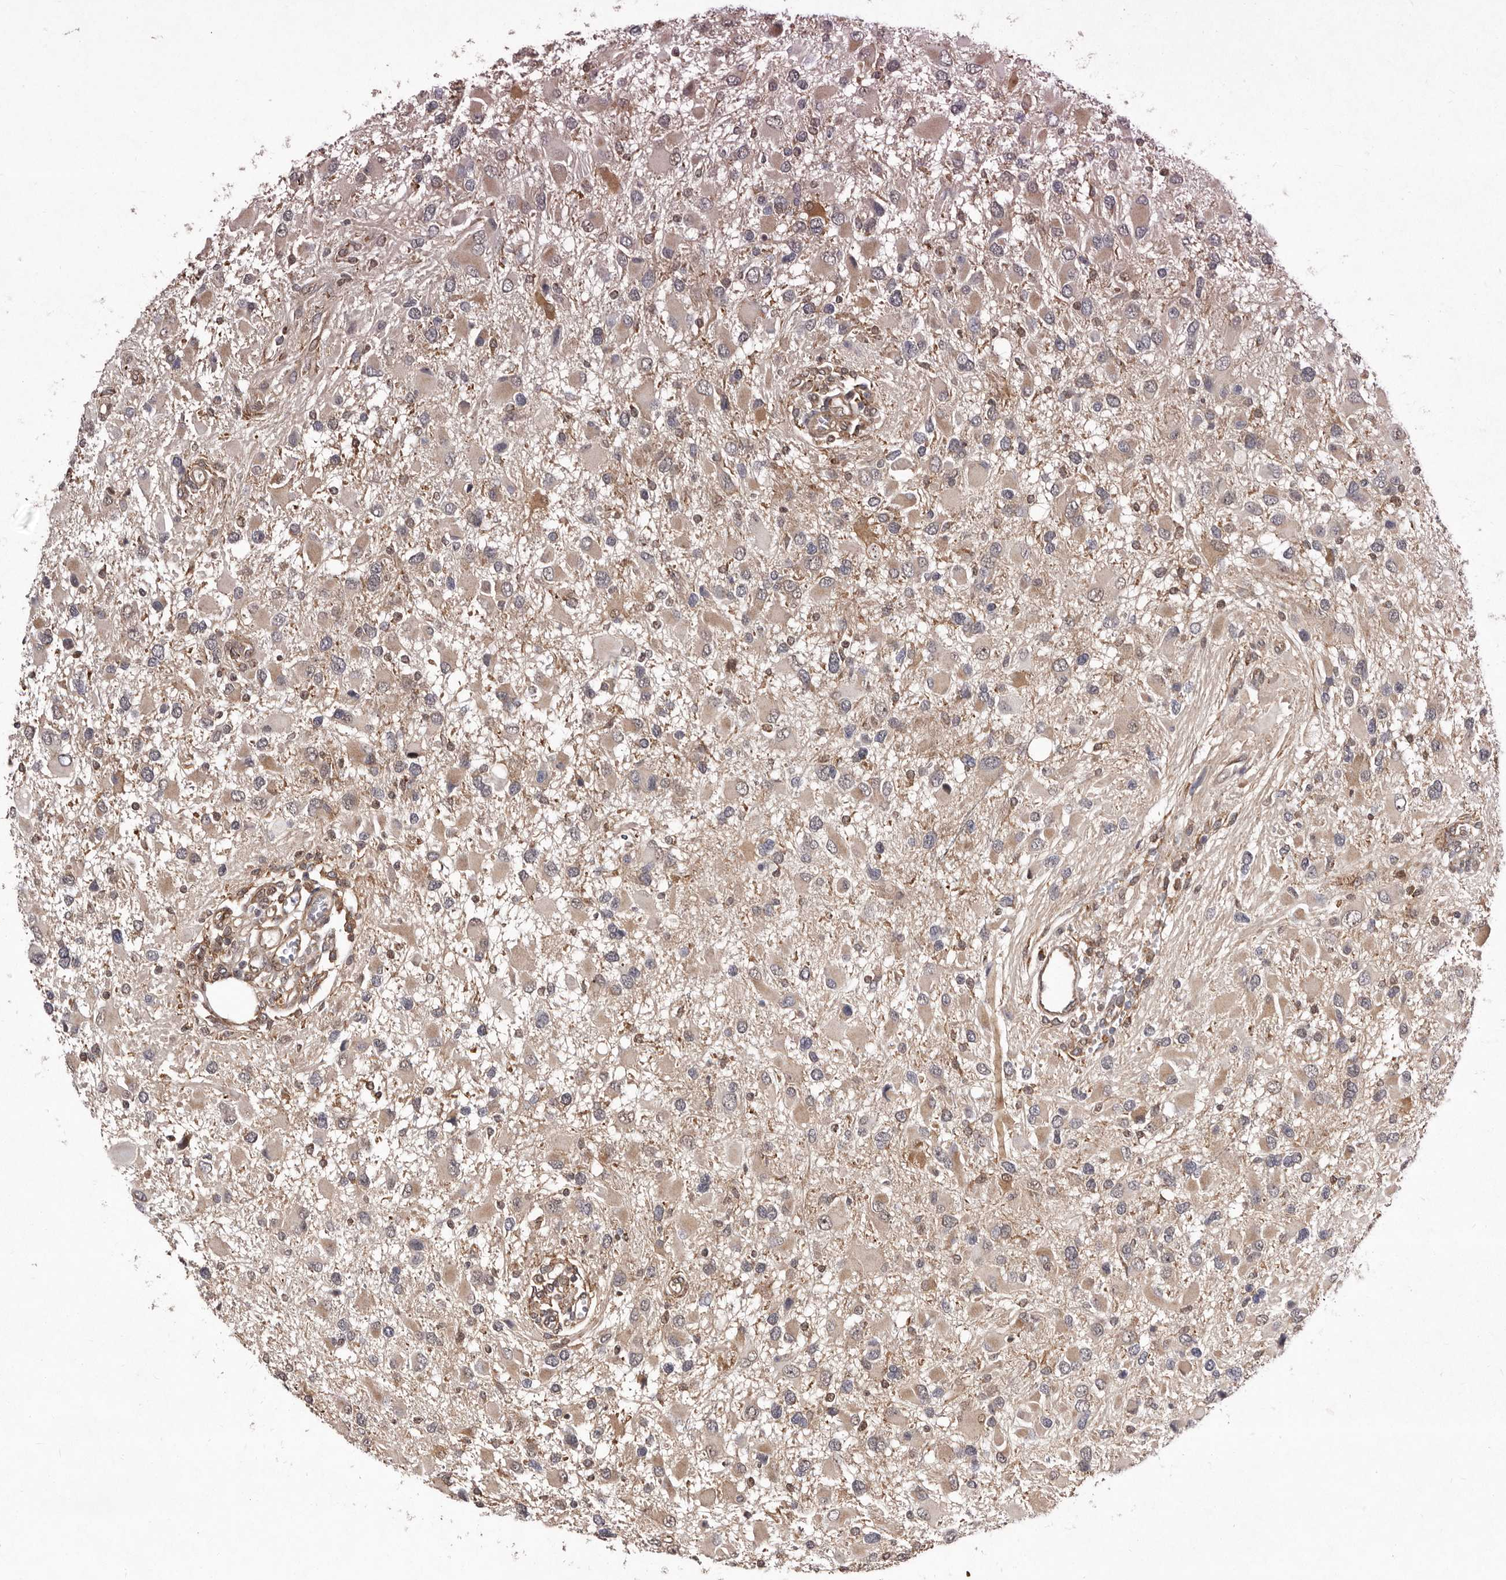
{"staining": {"intensity": "weak", "quantity": "25%-75%", "location": "cytoplasmic/membranous"}, "tissue": "glioma", "cell_type": "Tumor cells", "image_type": "cancer", "snomed": [{"axis": "morphology", "description": "Glioma, malignant, High grade"}, {"axis": "topography", "description": "Brain"}], "caption": "This is an image of immunohistochemistry (IHC) staining of malignant glioma (high-grade), which shows weak expression in the cytoplasmic/membranous of tumor cells.", "gene": "RRM2B", "patient": {"sex": "male", "age": 53}}